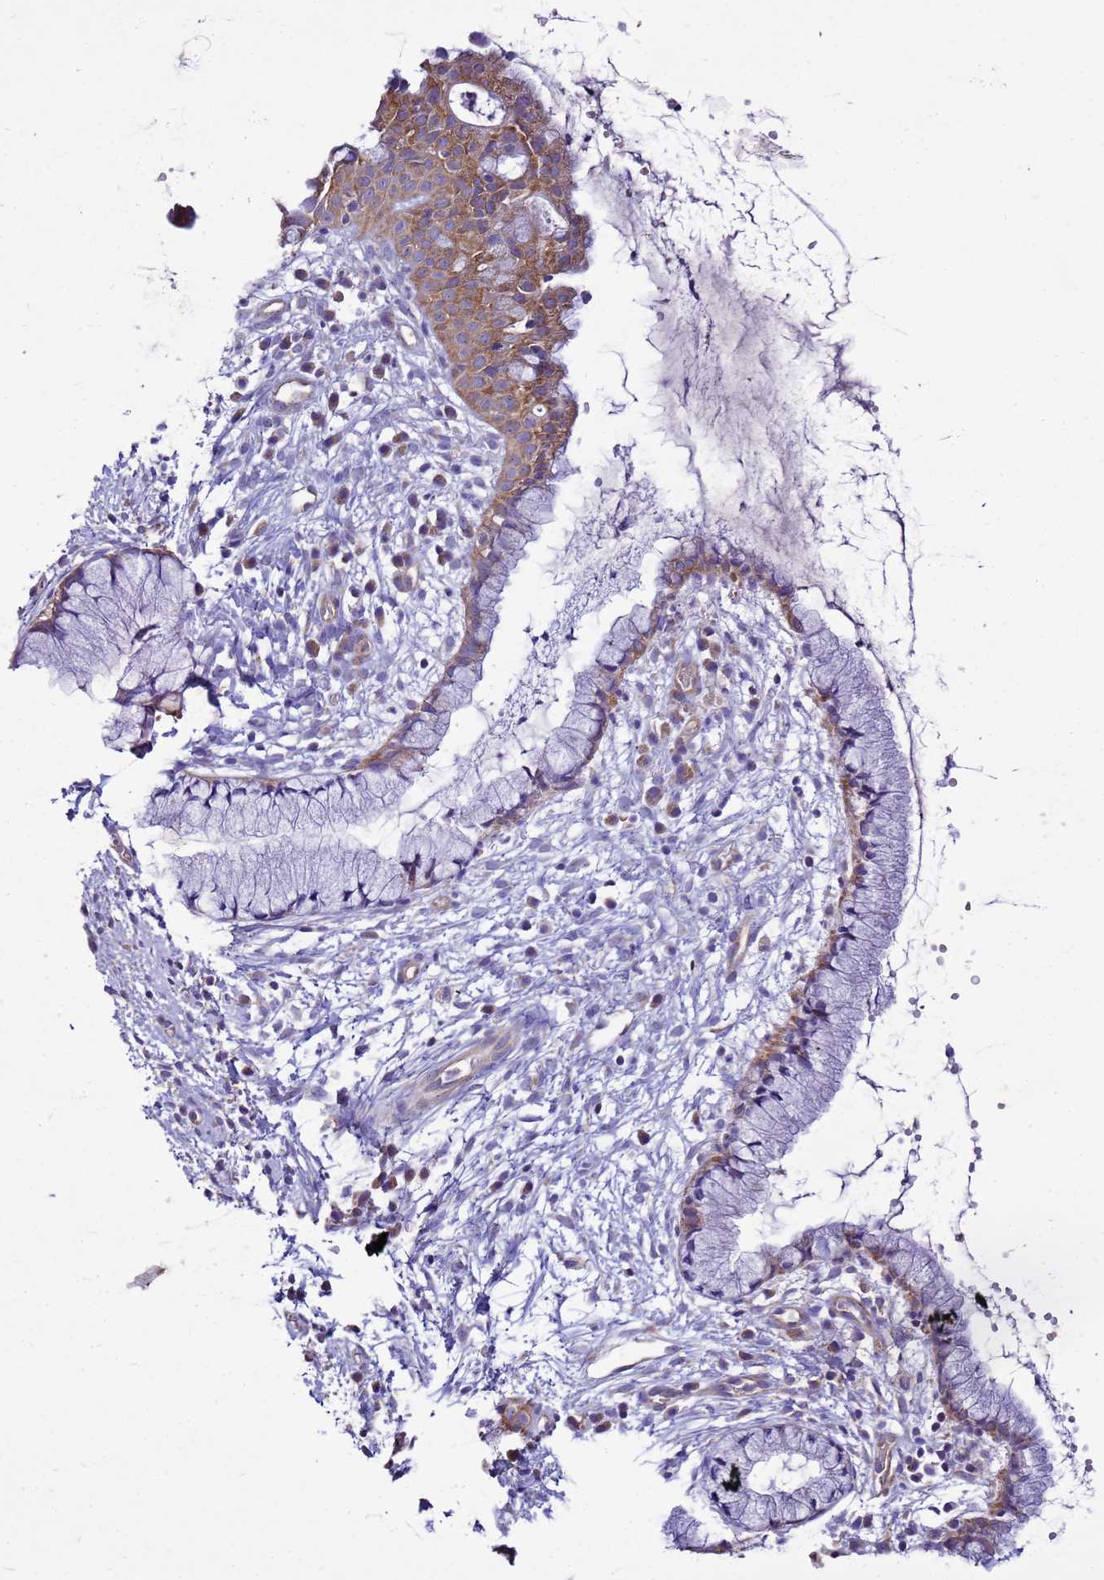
{"staining": {"intensity": "moderate", "quantity": ">75%", "location": "cytoplasmic/membranous"}, "tissue": "cervix", "cell_type": "Glandular cells", "image_type": "normal", "snomed": [{"axis": "morphology", "description": "Normal tissue, NOS"}, {"axis": "topography", "description": "Cervix"}], "caption": "IHC of unremarkable human cervix exhibits medium levels of moderate cytoplasmic/membranous staining in about >75% of glandular cells.", "gene": "PKD1", "patient": {"sex": "female", "age": 42}}